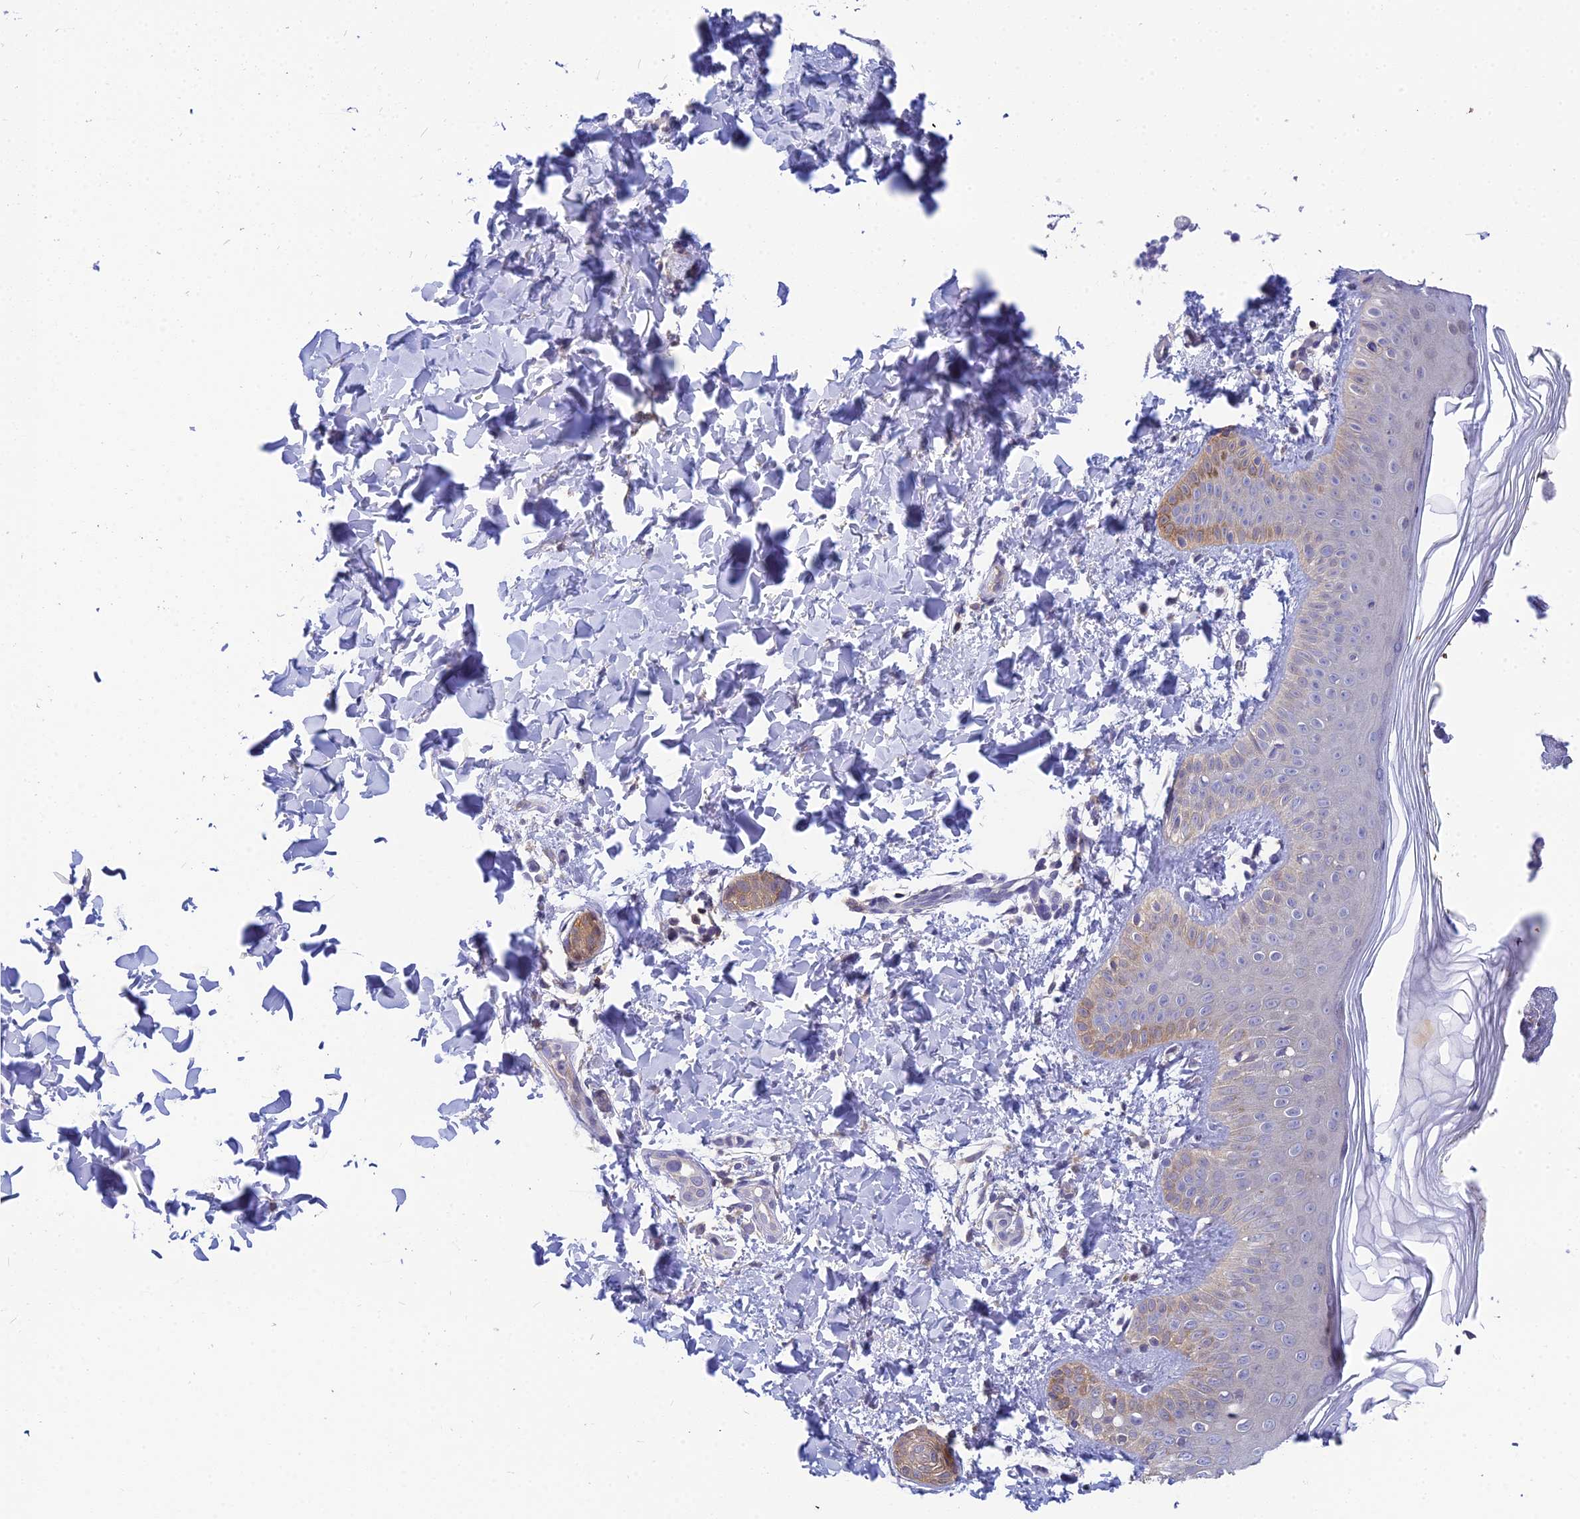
{"staining": {"intensity": "moderate", "quantity": "<25%", "location": "cytoplasmic/membranous"}, "tissue": "skin", "cell_type": "Epidermal cells", "image_type": "normal", "snomed": [{"axis": "morphology", "description": "Normal tissue, NOS"}, {"axis": "morphology", "description": "Inflammation, NOS"}, {"axis": "topography", "description": "Soft tissue"}, {"axis": "topography", "description": "Anal"}], "caption": "Immunohistochemistry (DAB (3,3'-diaminobenzidine)) staining of unremarkable skin shows moderate cytoplasmic/membranous protein positivity in approximately <25% of epidermal cells.", "gene": "ELOA2", "patient": {"sex": "female", "age": 15}}